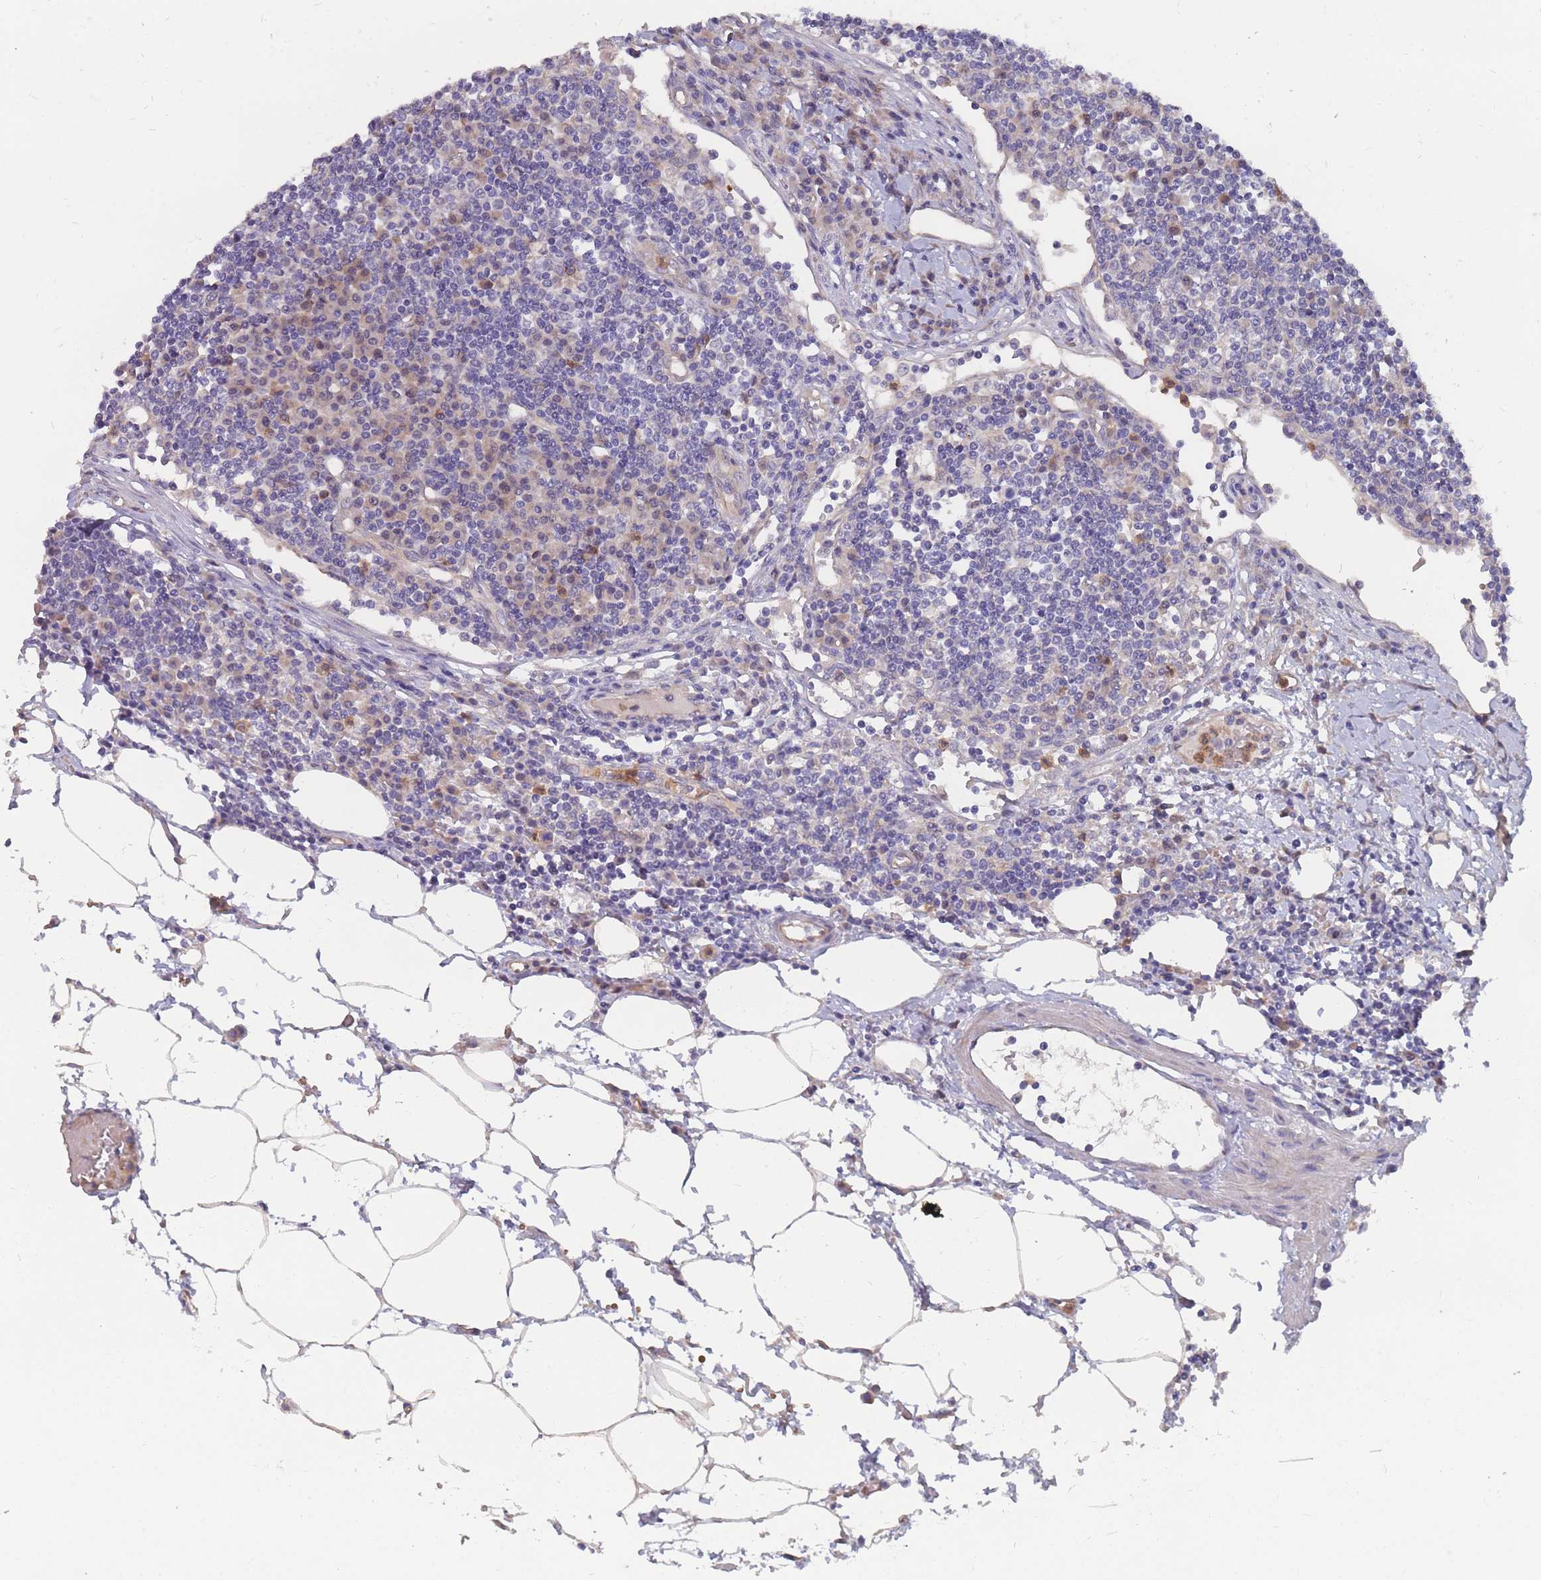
{"staining": {"intensity": "negative", "quantity": "none", "location": "none"}, "tissue": "lymph node", "cell_type": "Germinal center cells", "image_type": "normal", "snomed": [{"axis": "morphology", "description": "Adenocarcinoma, NOS"}, {"axis": "topography", "description": "Lymph node"}], "caption": "Protein analysis of unremarkable lymph node reveals no significant expression in germinal center cells.", "gene": "NUB1", "patient": {"sex": "female", "age": 62}}